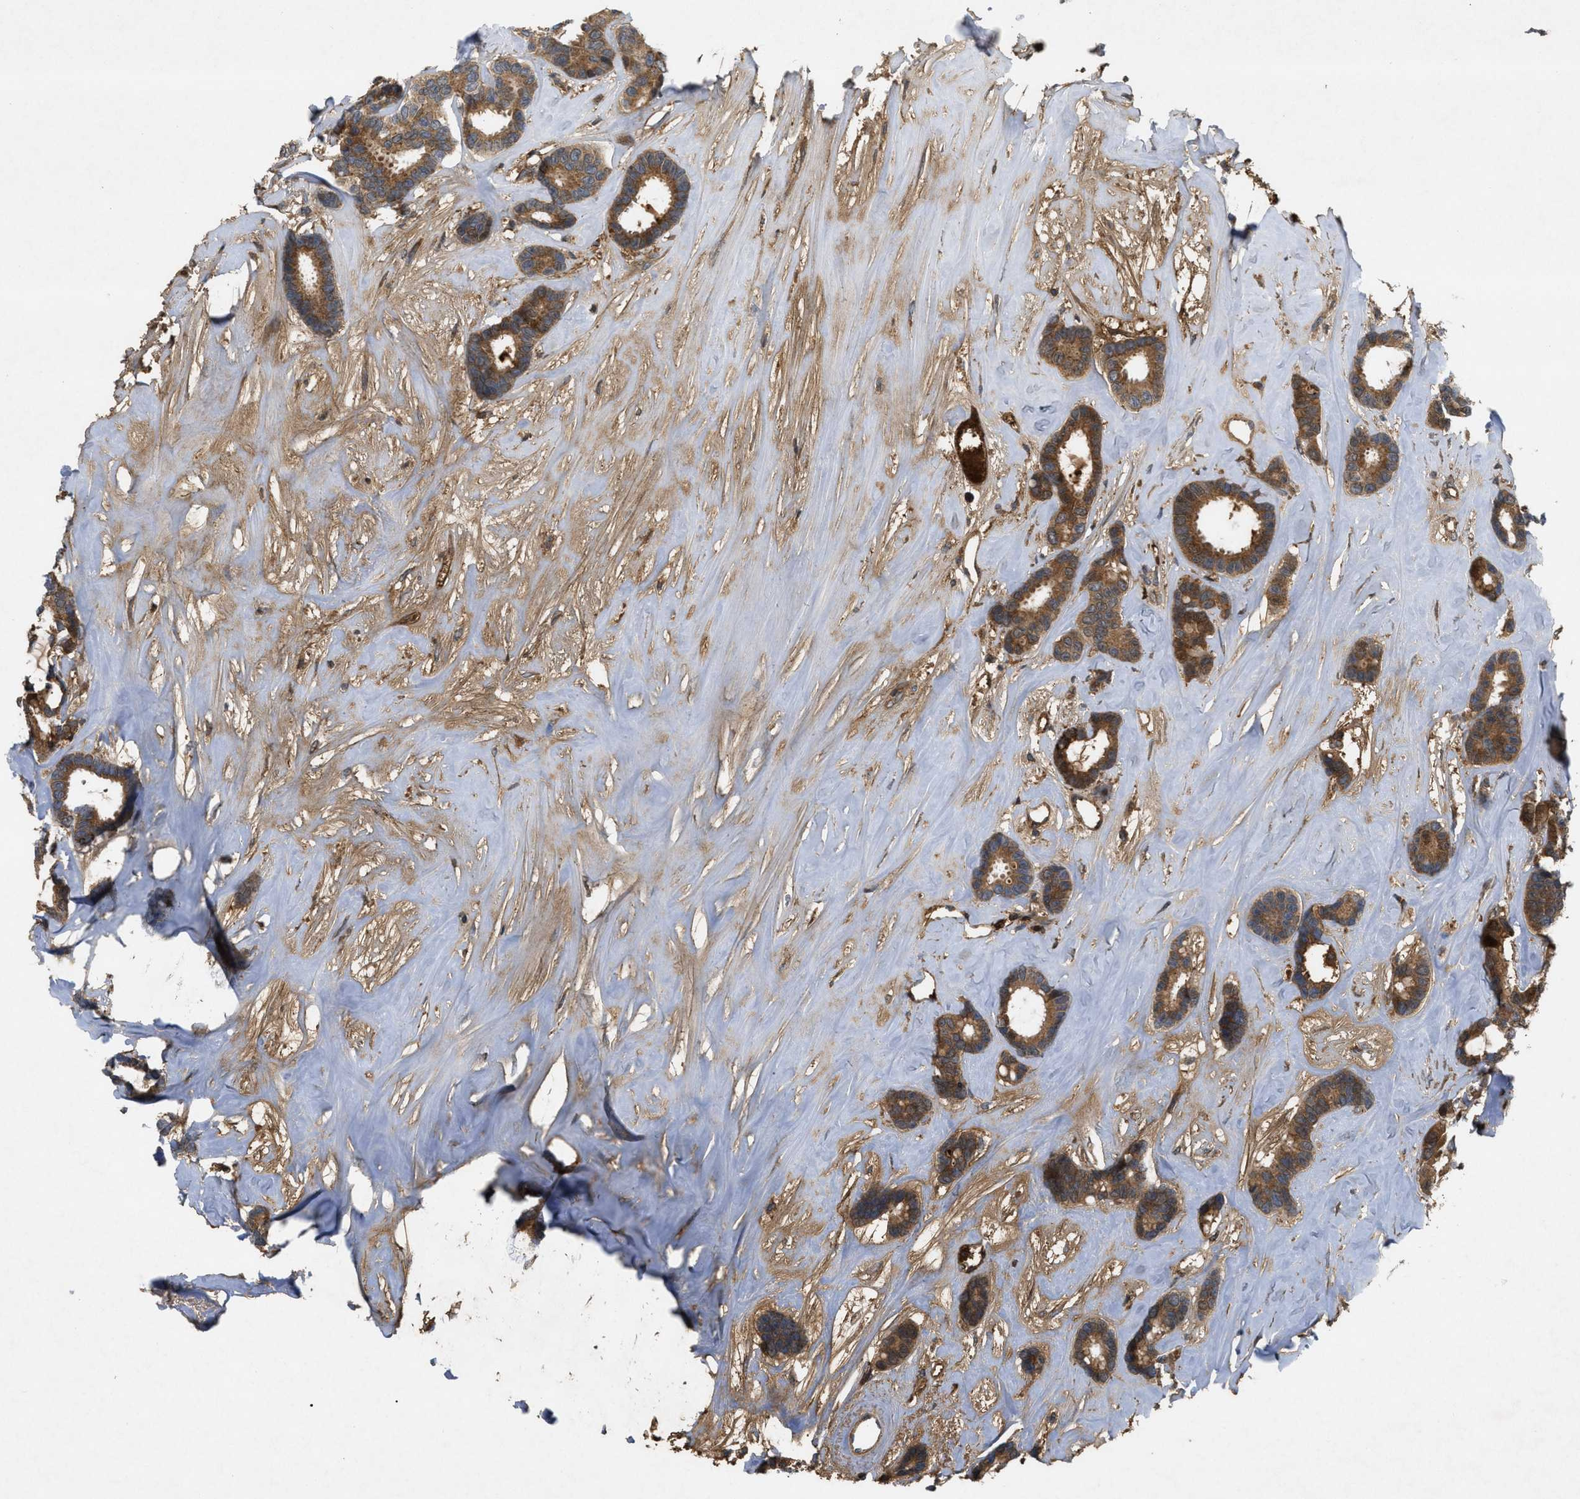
{"staining": {"intensity": "moderate", "quantity": ">75%", "location": "cytoplasmic/membranous"}, "tissue": "breast cancer", "cell_type": "Tumor cells", "image_type": "cancer", "snomed": [{"axis": "morphology", "description": "Duct carcinoma"}, {"axis": "topography", "description": "Breast"}], "caption": "Protein analysis of breast intraductal carcinoma tissue shows moderate cytoplasmic/membranous staining in about >75% of tumor cells.", "gene": "RAB2A", "patient": {"sex": "female", "age": 87}}